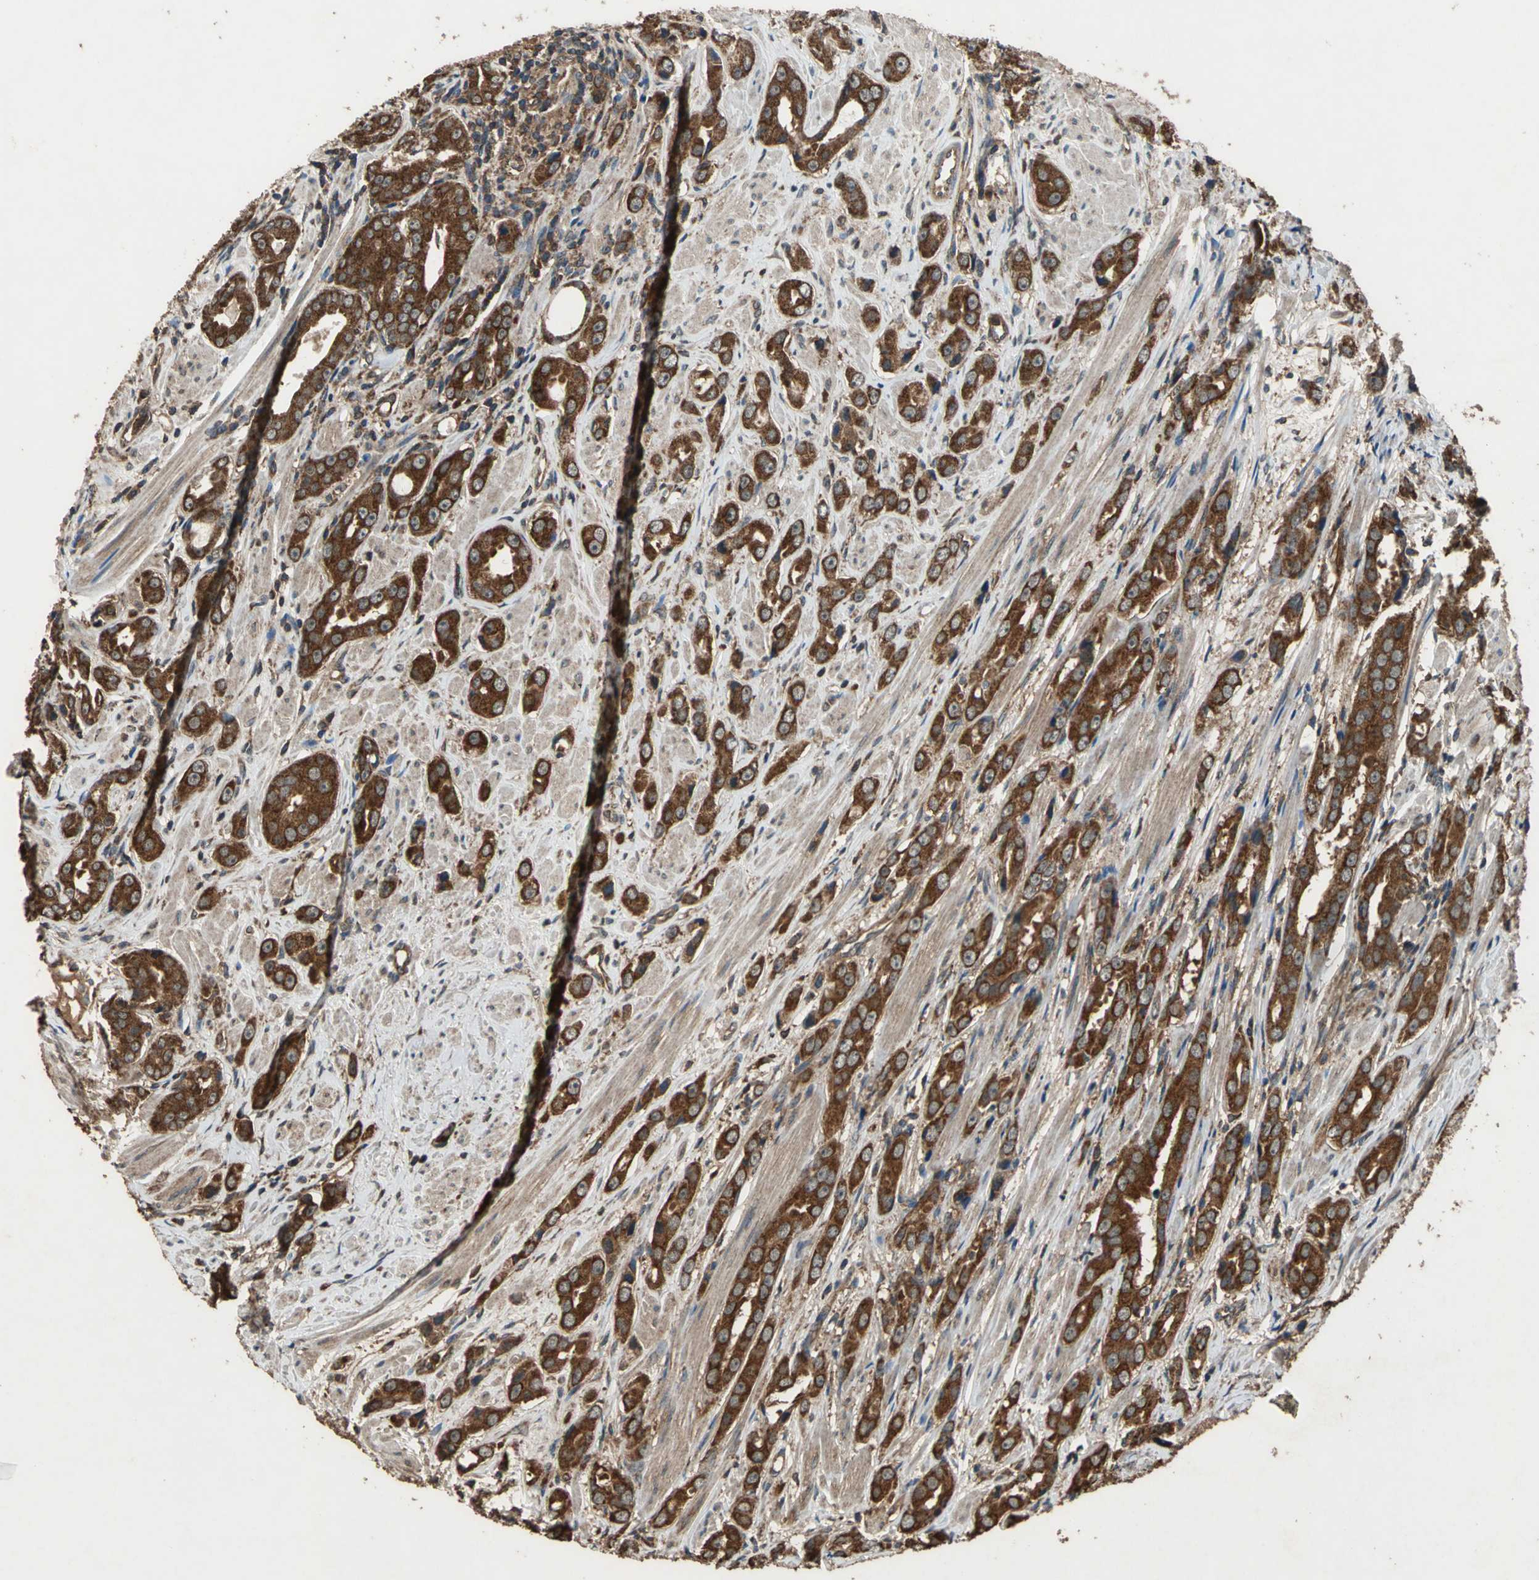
{"staining": {"intensity": "strong", "quantity": ">75%", "location": "cytoplasmic/membranous"}, "tissue": "prostate cancer", "cell_type": "Tumor cells", "image_type": "cancer", "snomed": [{"axis": "morphology", "description": "Adenocarcinoma, Medium grade"}, {"axis": "topography", "description": "Prostate"}], "caption": "Brown immunohistochemical staining in human prostate cancer reveals strong cytoplasmic/membranous expression in approximately >75% of tumor cells.", "gene": "ZNF608", "patient": {"sex": "male", "age": 53}}